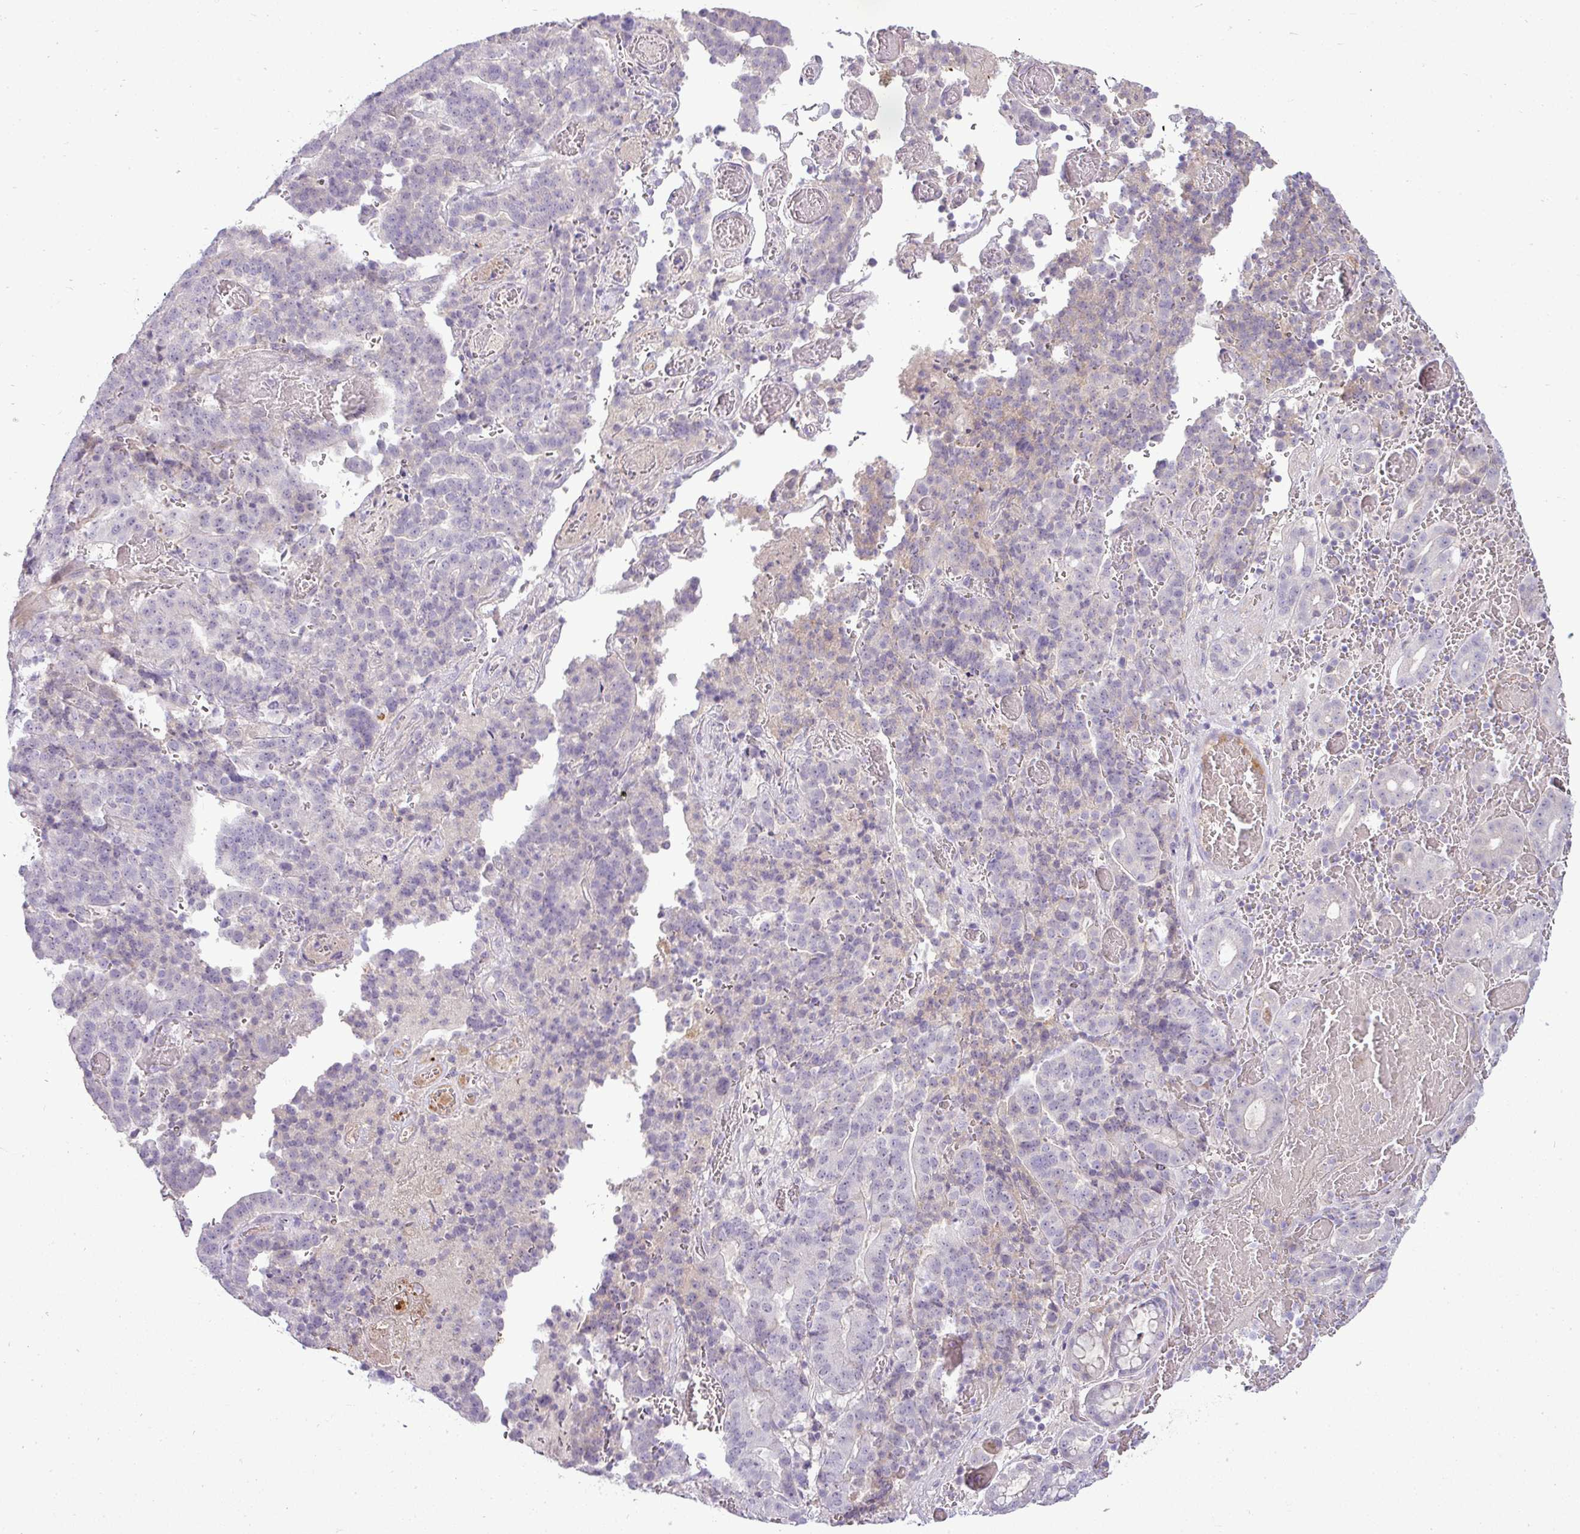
{"staining": {"intensity": "negative", "quantity": "none", "location": "none"}, "tissue": "stomach cancer", "cell_type": "Tumor cells", "image_type": "cancer", "snomed": [{"axis": "morphology", "description": "Adenocarcinoma, NOS"}, {"axis": "topography", "description": "Stomach"}], "caption": "Immunohistochemical staining of human adenocarcinoma (stomach) displays no significant positivity in tumor cells. (DAB immunohistochemistry (IHC) visualized using brightfield microscopy, high magnification).", "gene": "APOM", "patient": {"sex": "male", "age": 48}}